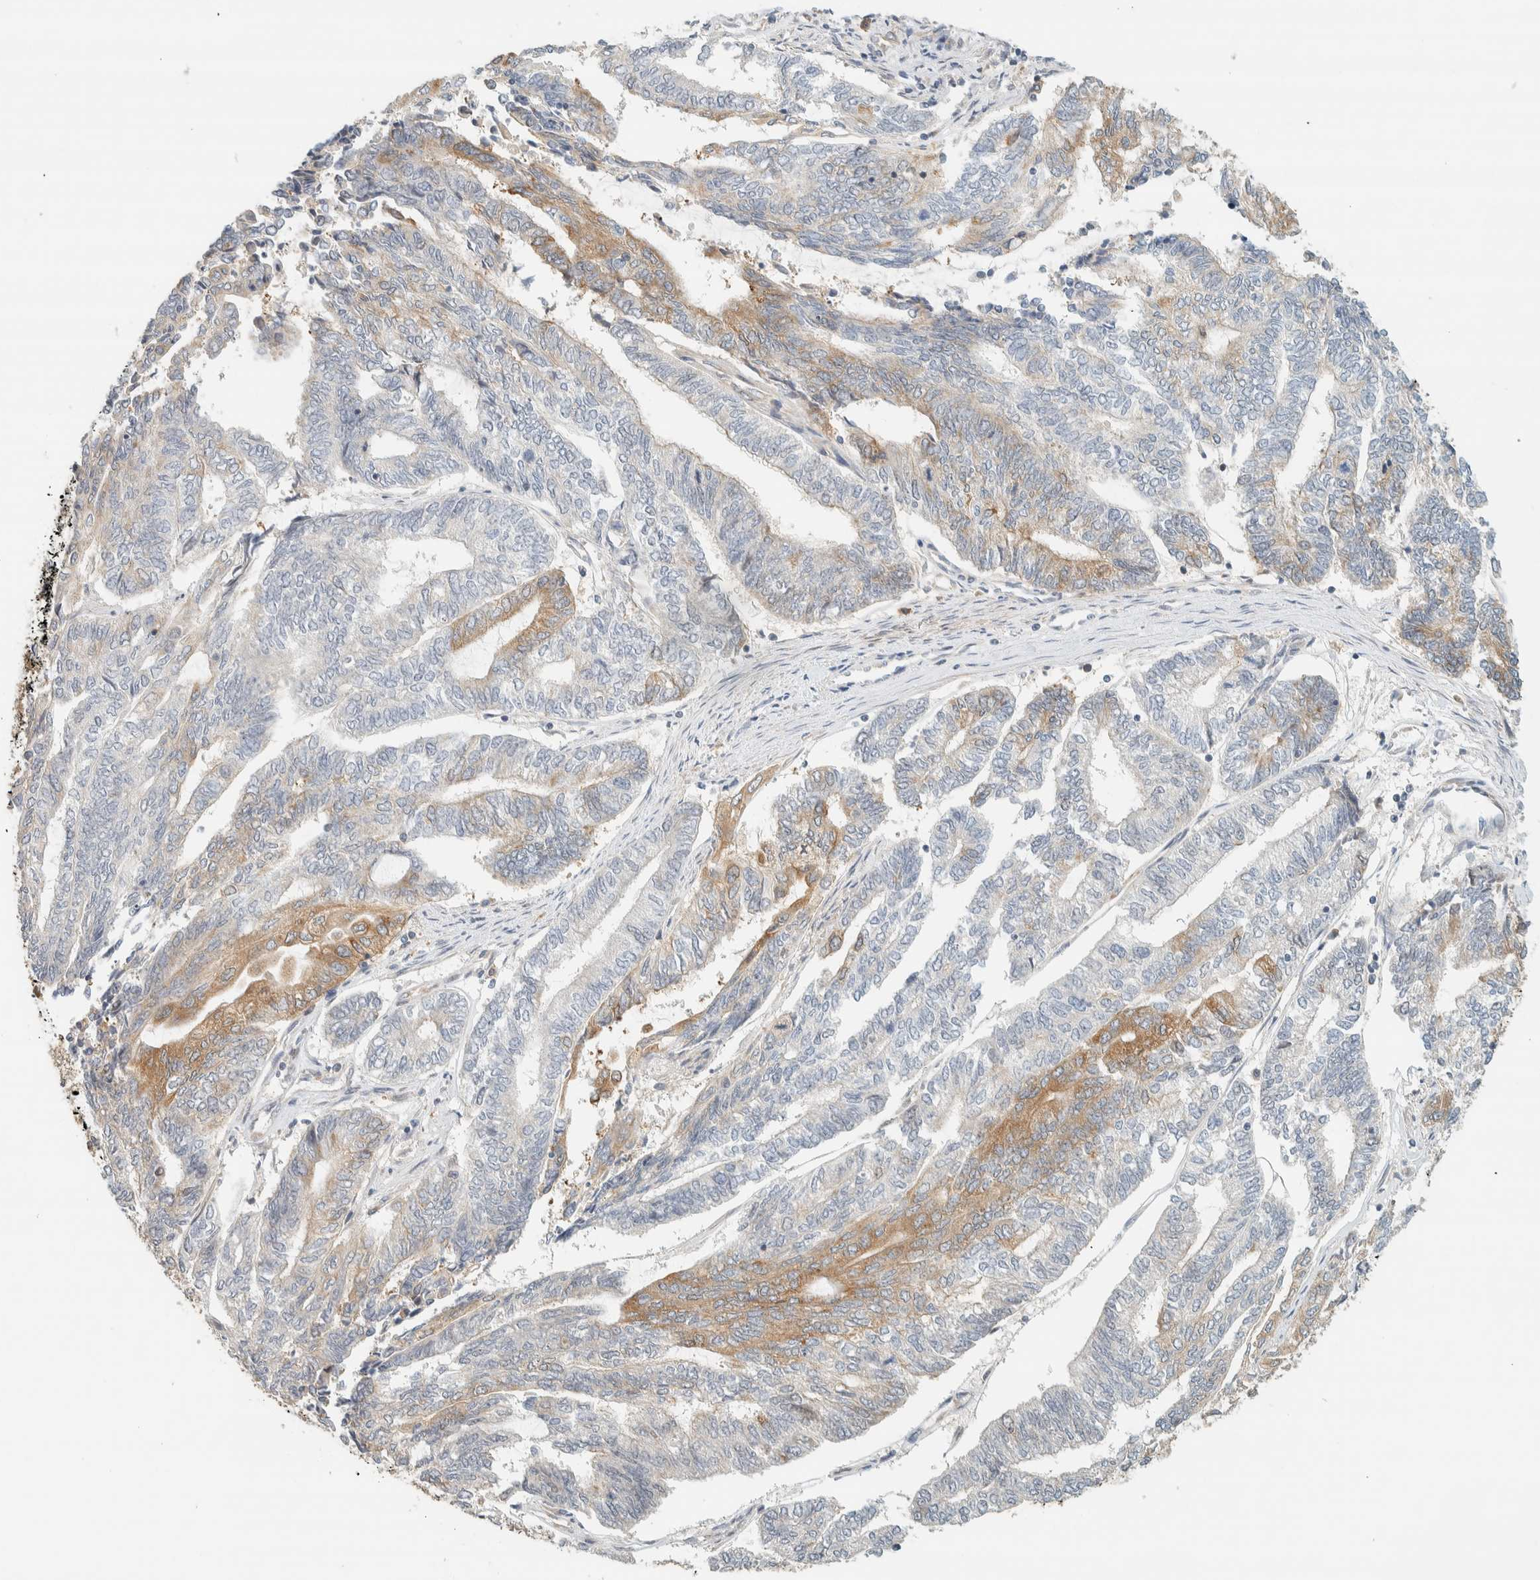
{"staining": {"intensity": "weak", "quantity": "<25%", "location": "cytoplasmic/membranous"}, "tissue": "endometrial cancer", "cell_type": "Tumor cells", "image_type": "cancer", "snomed": [{"axis": "morphology", "description": "Adenocarcinoma, NOS"}, {"axis": "topography", "description": "Uterus"}, {"axis": "topography", "description": "Endometrium"}], "caption": "Human endometrial cancer stained for a protein using immunohistochemistry shows no staining in tumor cells.", "gene": "ARFGEF1", "patient": {"sex": "female", "age": 70}}